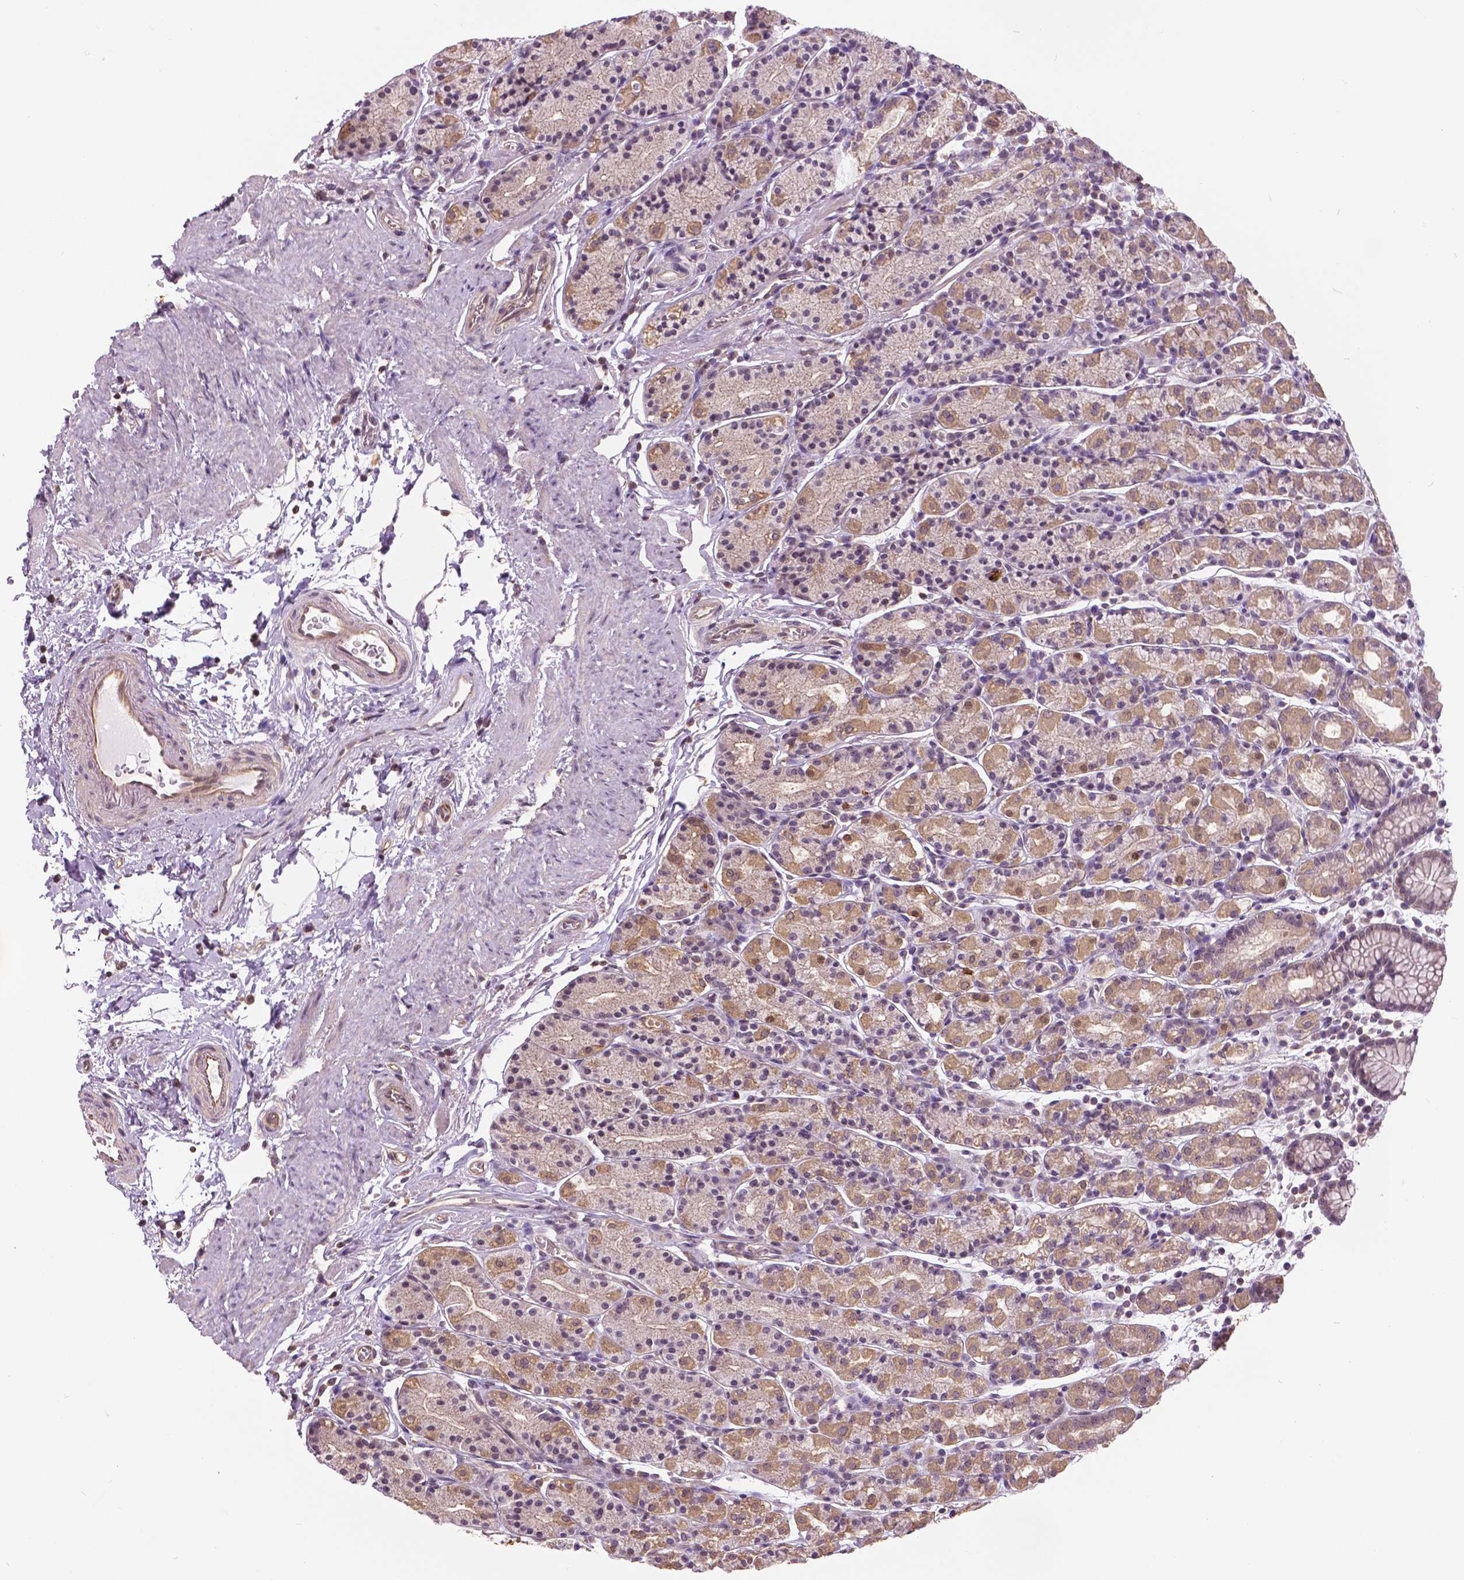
{"staining": {"intensity": "moderate", "quantity": "25%-75%", "location": "cytoplasmic/membranous"}, "tissue": "stomach", "cell_type": "Glandular cells", "image_type": "normal", "snomed": [{"axis": "morphology", "description": "Normal tissue, NOS"}, {"axis": "topography", "description": "Stomach, upper"}, {"axis": "topography", "description": "Stomach"}], "caption": "Stomach stained with IHC exhibits moderate cytoplasmic/membranous expression in about 25%-75% of glandular cells.", "gene": "ANXA13", "patient": {"sex": "male", "age": 62}}